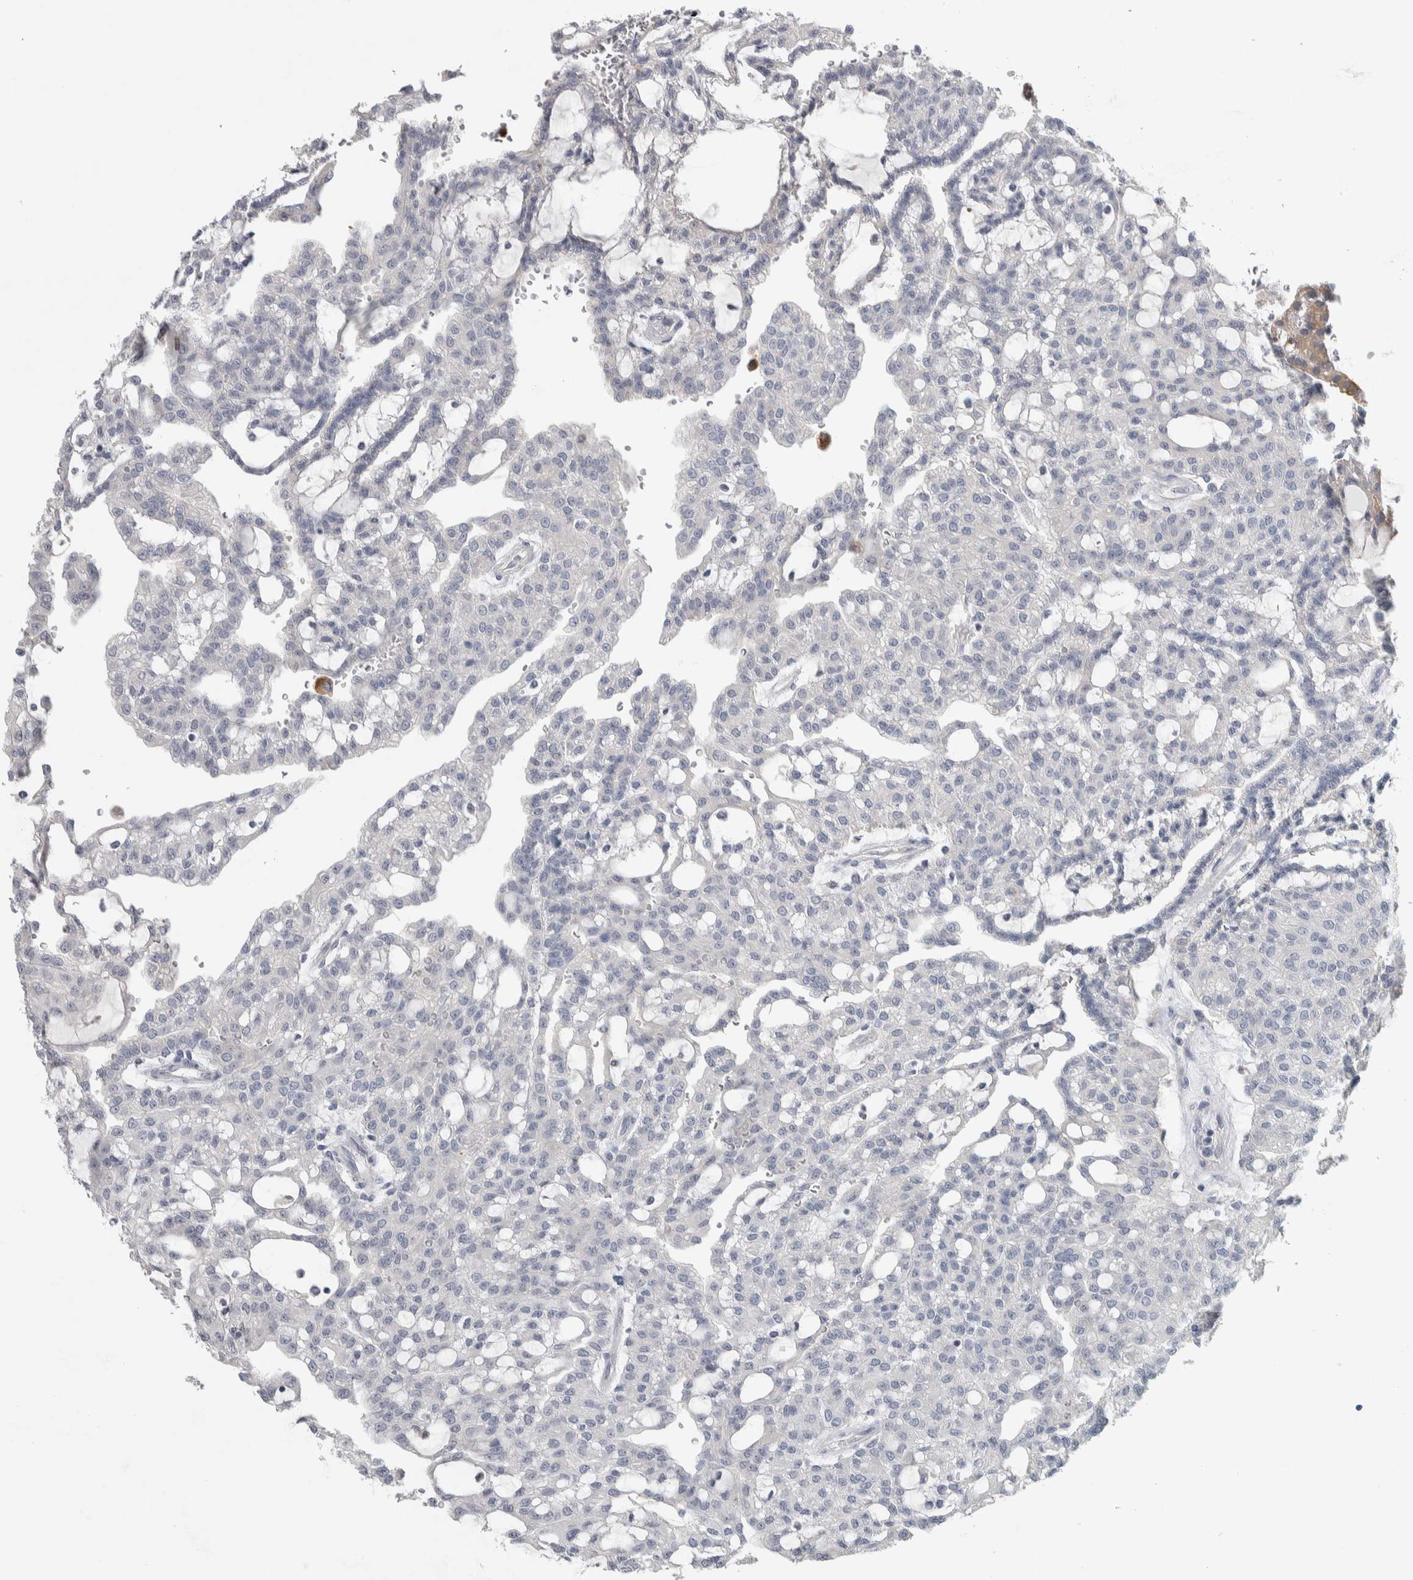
{"staining": {"intensity": "negative", "quantity": "none", "location": "none"}, "tissue": "renal cancer", "cell_type": "Tumor cells", "image_type": "cancer", "snomed": [{"axis": "morphology", "description": "Adenocarcinoma, NOS"}, {"axis": "topography", "description": "Kidney"}], "caption": "DAB immunohistochemical staining of human adenocarcinoma (renal) shows no significant expression in tumor cells.", "gene": "NFKB2", "patient": {"sex": "male", "age": 63}}